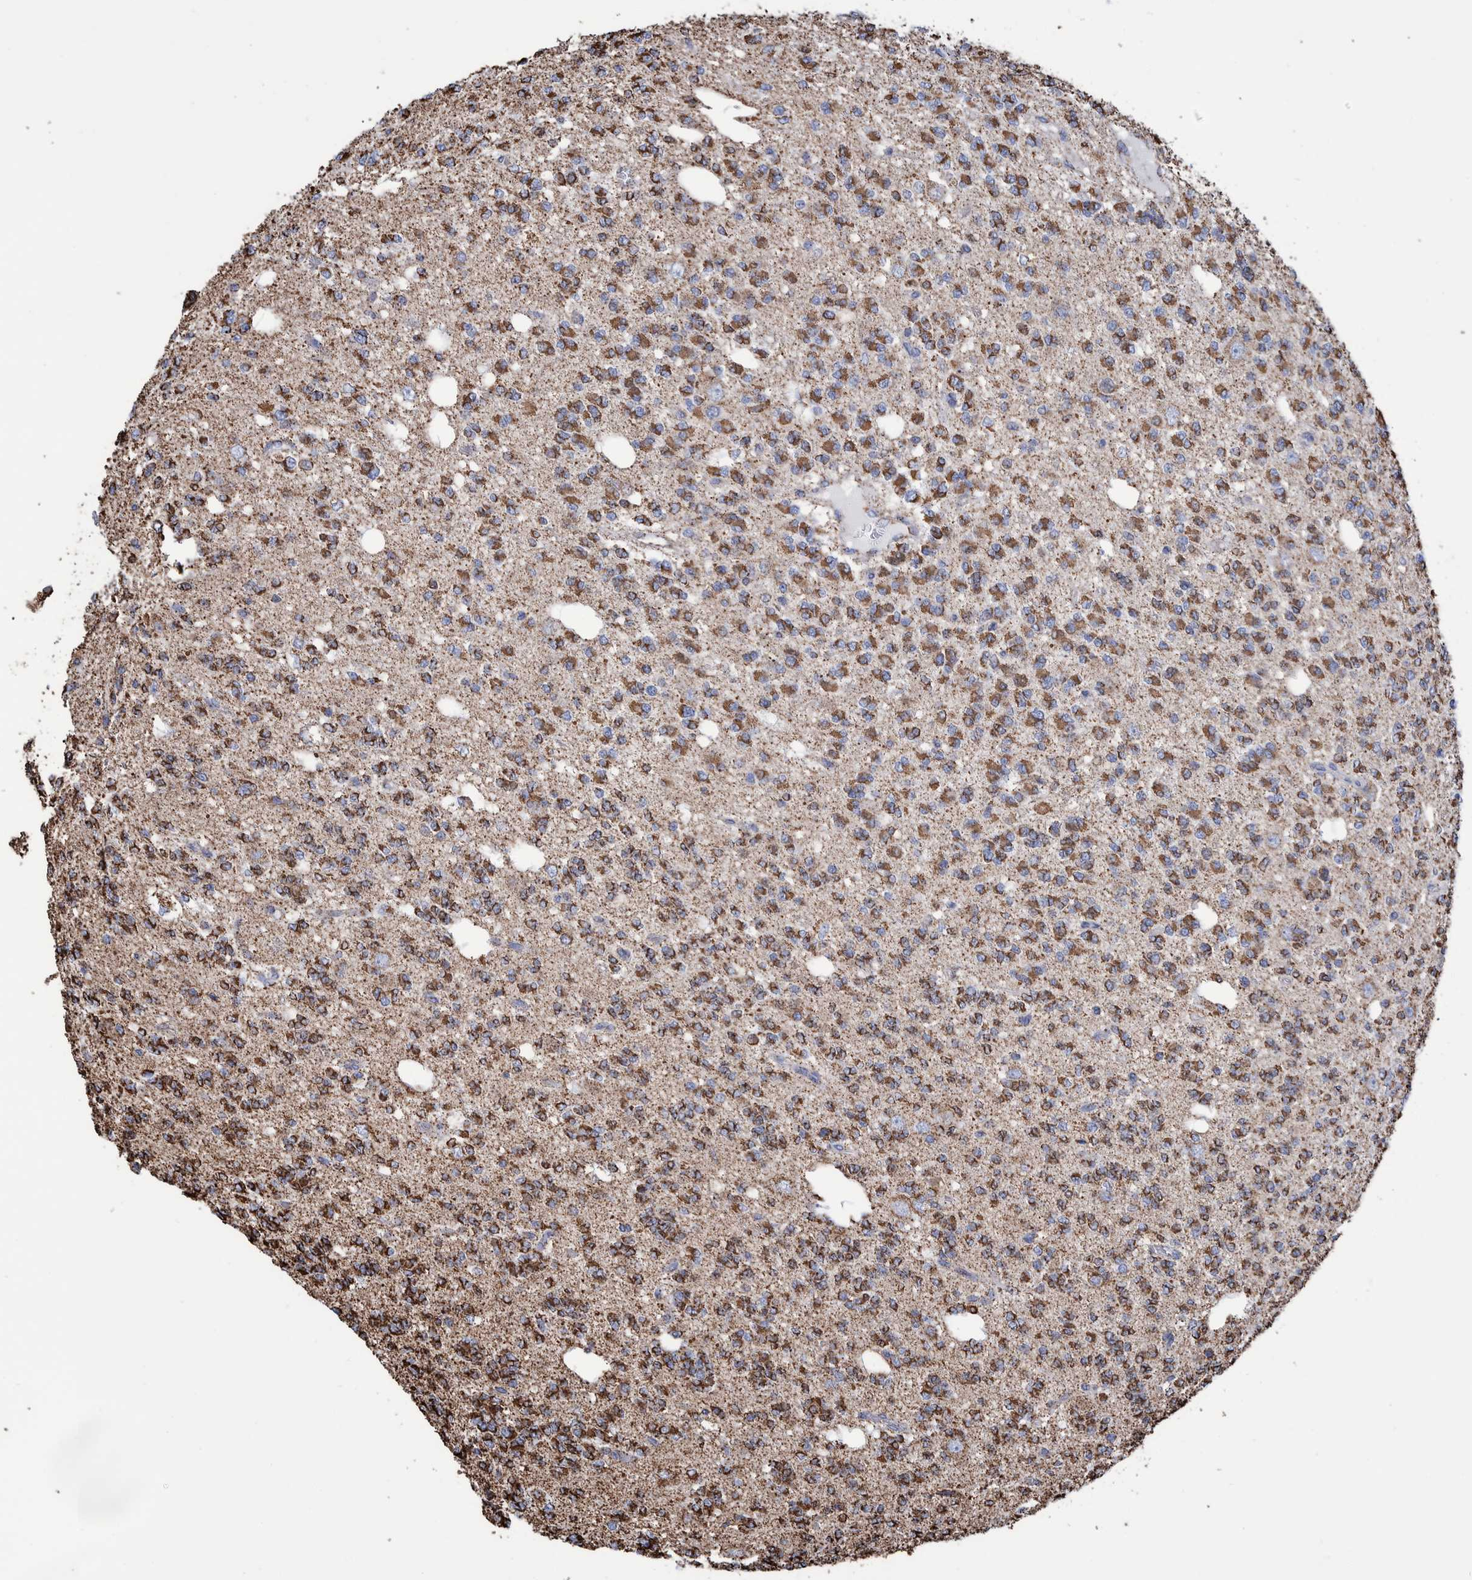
{"staining": {"intensity": "strong", "quantity": ">75%", "location": "cytoplasmic/membranous"}, "tissue": "glioma", "cell_type": "Tumor cells", "image_type": "cancer", "snomed": [{"axis": "morphology", "description": "Glioma, malignant, Low grade"}, {"axis": "topography", "description": "Brain"}], "caption": "Human glioma stained for a protein (brown) exhibits strong cytoplasmic/membranous positive positivity in approximately >75% of tumor cells.", "gene": "VPS26C", "patient": {"sex": "male", "age": 38}}